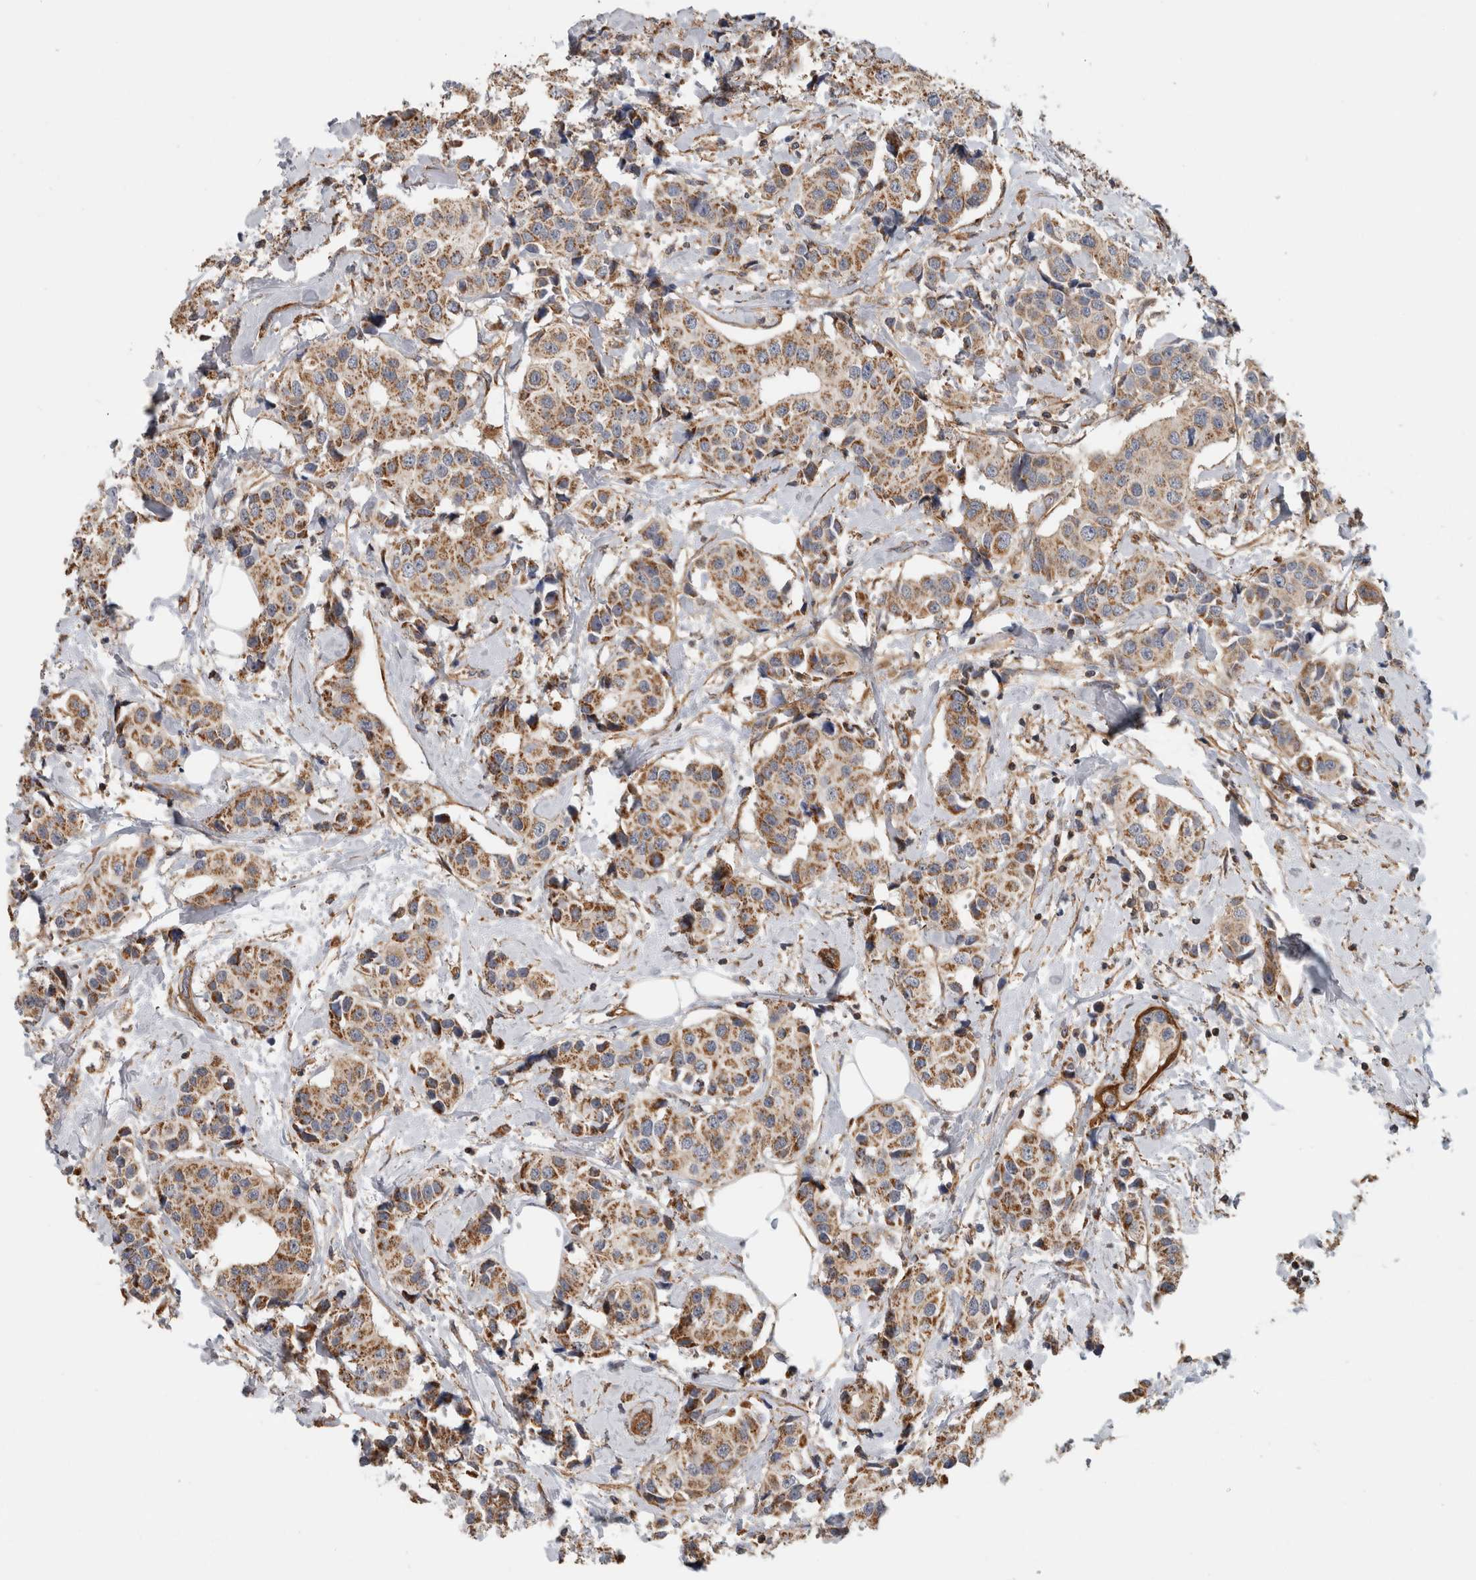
{"staining": {"intensity": "moderate", "quantity": ">75%", "location": "cytoplasmic/membranous"}, "tissue": "breast cancer", "cell_type": "Tumor cells", "image_type": "cancer", "snomed": [{"axis": "morphology", "description": "Normal tissue, NOS"}, {"axis": "morphology", "description": "Duct carcinoma"}, {"axis": "topography", "description": "Breast"}], "caption": "A micrograph showing moderate cytoplasmic/membranous expression in approximately >75% of tumor cells in breast cancer, as visualized by brown immunohistochemical staining.", "gene": "SFXN2", "patient": {"sex": "female", "age": 39}}